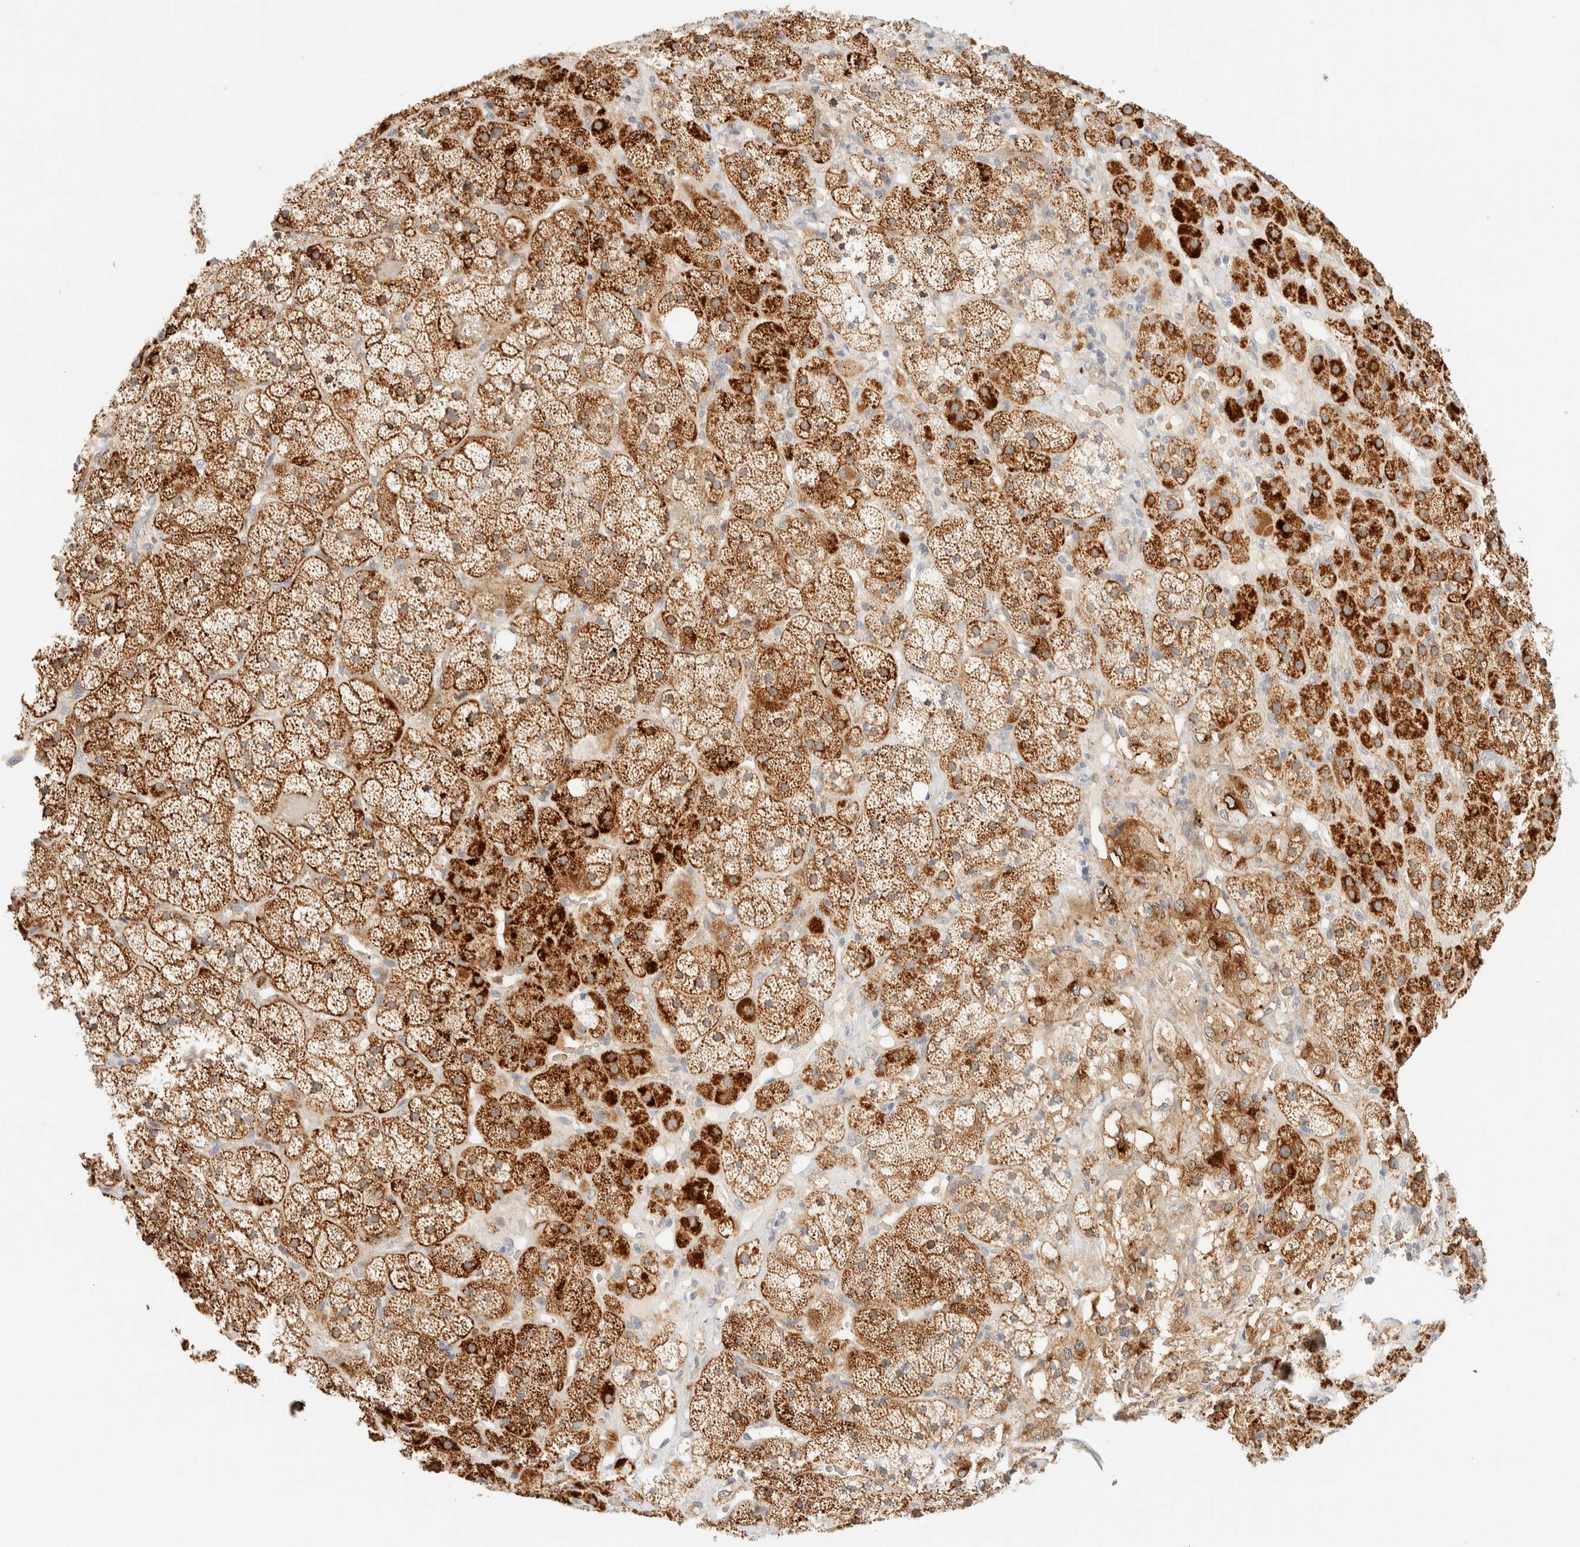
{"staining": {"intensity": "strong", "quantity": ">75%", "location": "cytoplasmic/membranous"}, "tissue": "adrenal gland", "cell_type": "Glandular cells", "image_type": "normal", "snomed": [{"axis": "morphology", "description": "Normal tissue, NOS"}, {"axis": "topography", "description": "Adrenal gland"}], "caption": "Adrenal gland stained with DAB (3,3'-diaminobenzidine) IHC displays high levels of strong cytoplasmic/membranous staining in about >75% of glandular cells.", "gene": "TNK1", "patient": {"sex": "male", "age": 57}}